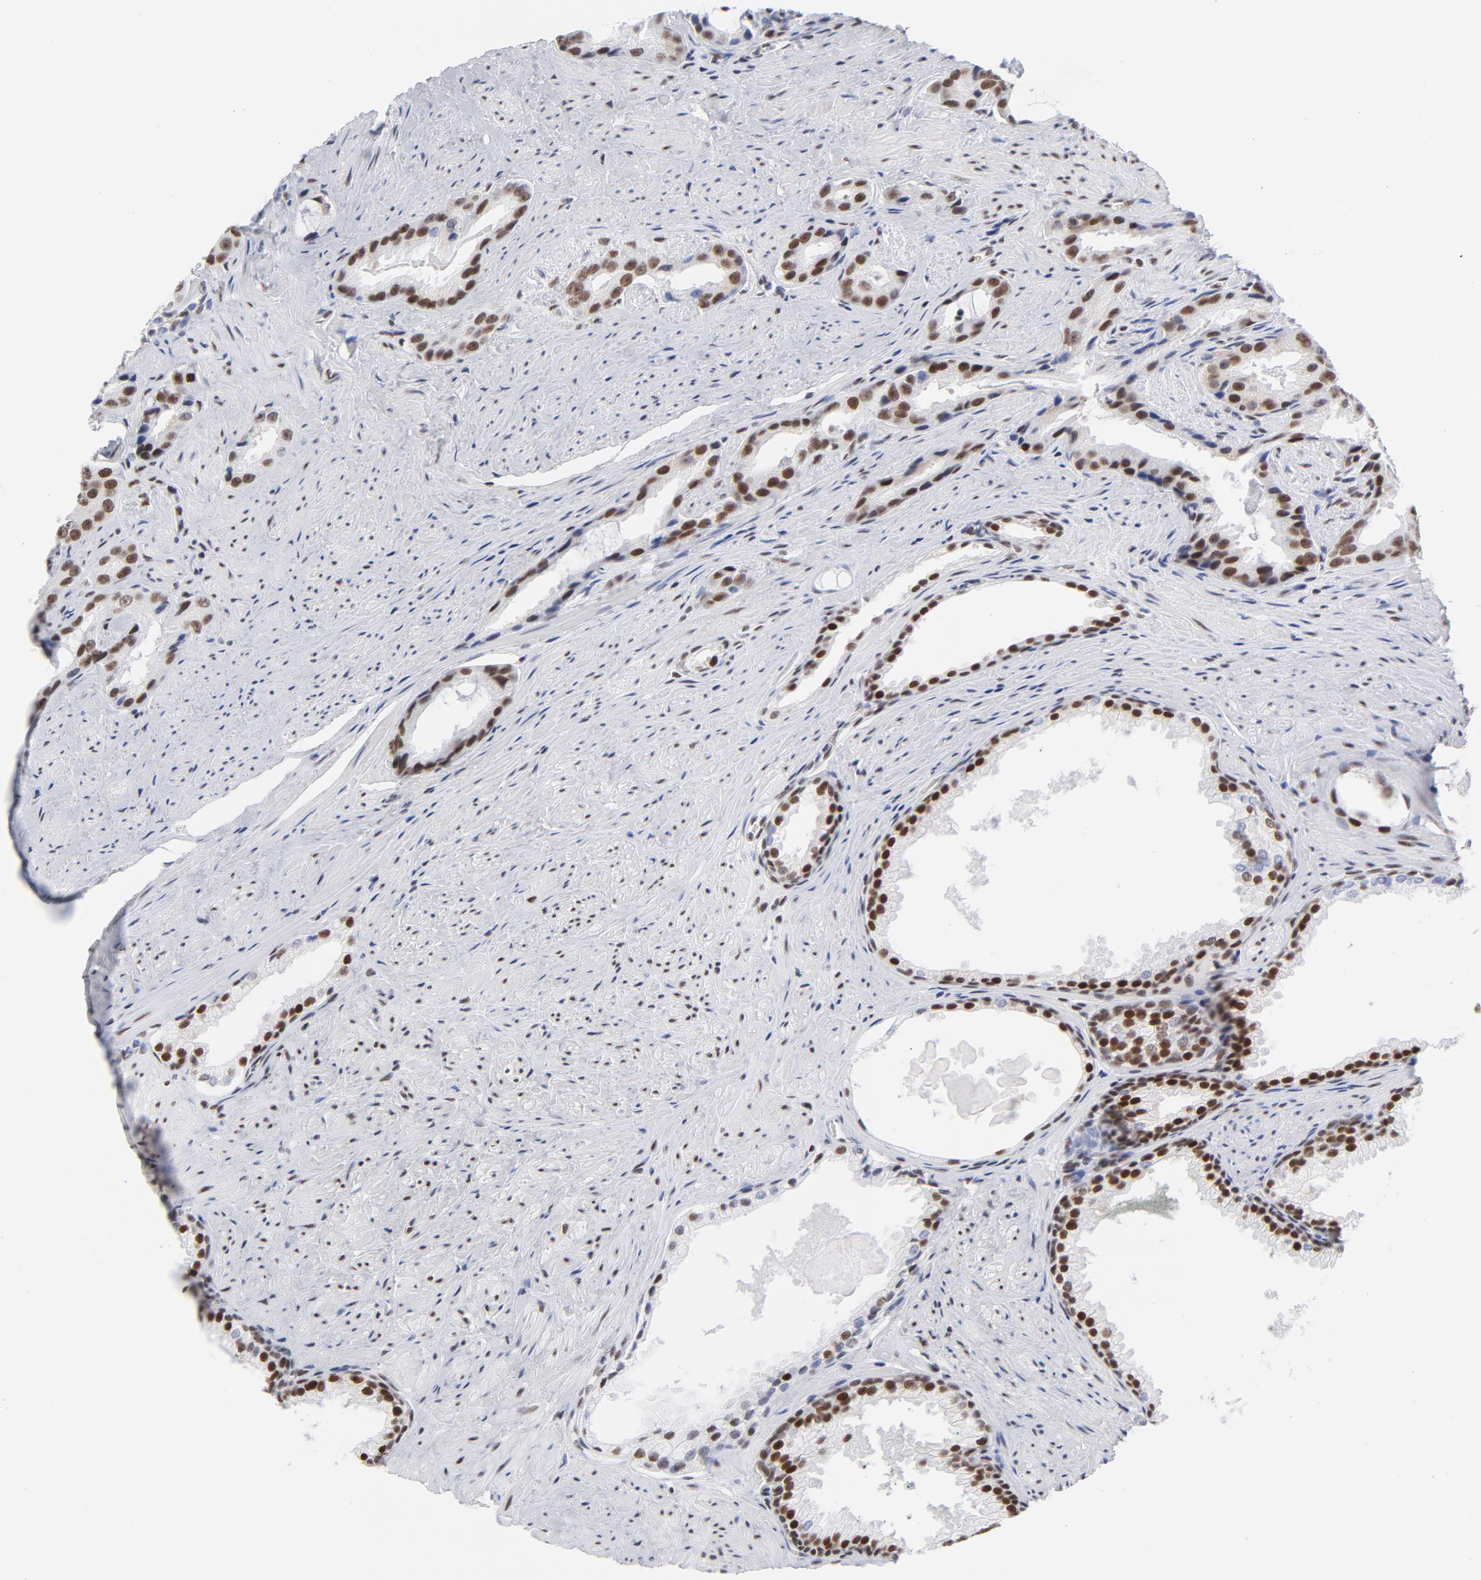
{"staining": {"intensity": "moderate", "quantity": ">75%", "location": "nuclear"}, "tissue": "prostate cancer", "cell_type": "Tumor cells", "image_type": "cancer", "snomed": [{"axis": "morphology", "description": "Adenocarcinoma, Medium grade"}, {"axis": "topography", "description": "Prostate"}], "caption": "An image of prostate medium-grade adenocarcinoma stained for a protein shows moderate nuclear brown staining in tumor cells.", "gene": "ATF2", "patient": {"sex": "male", "age": 60}}